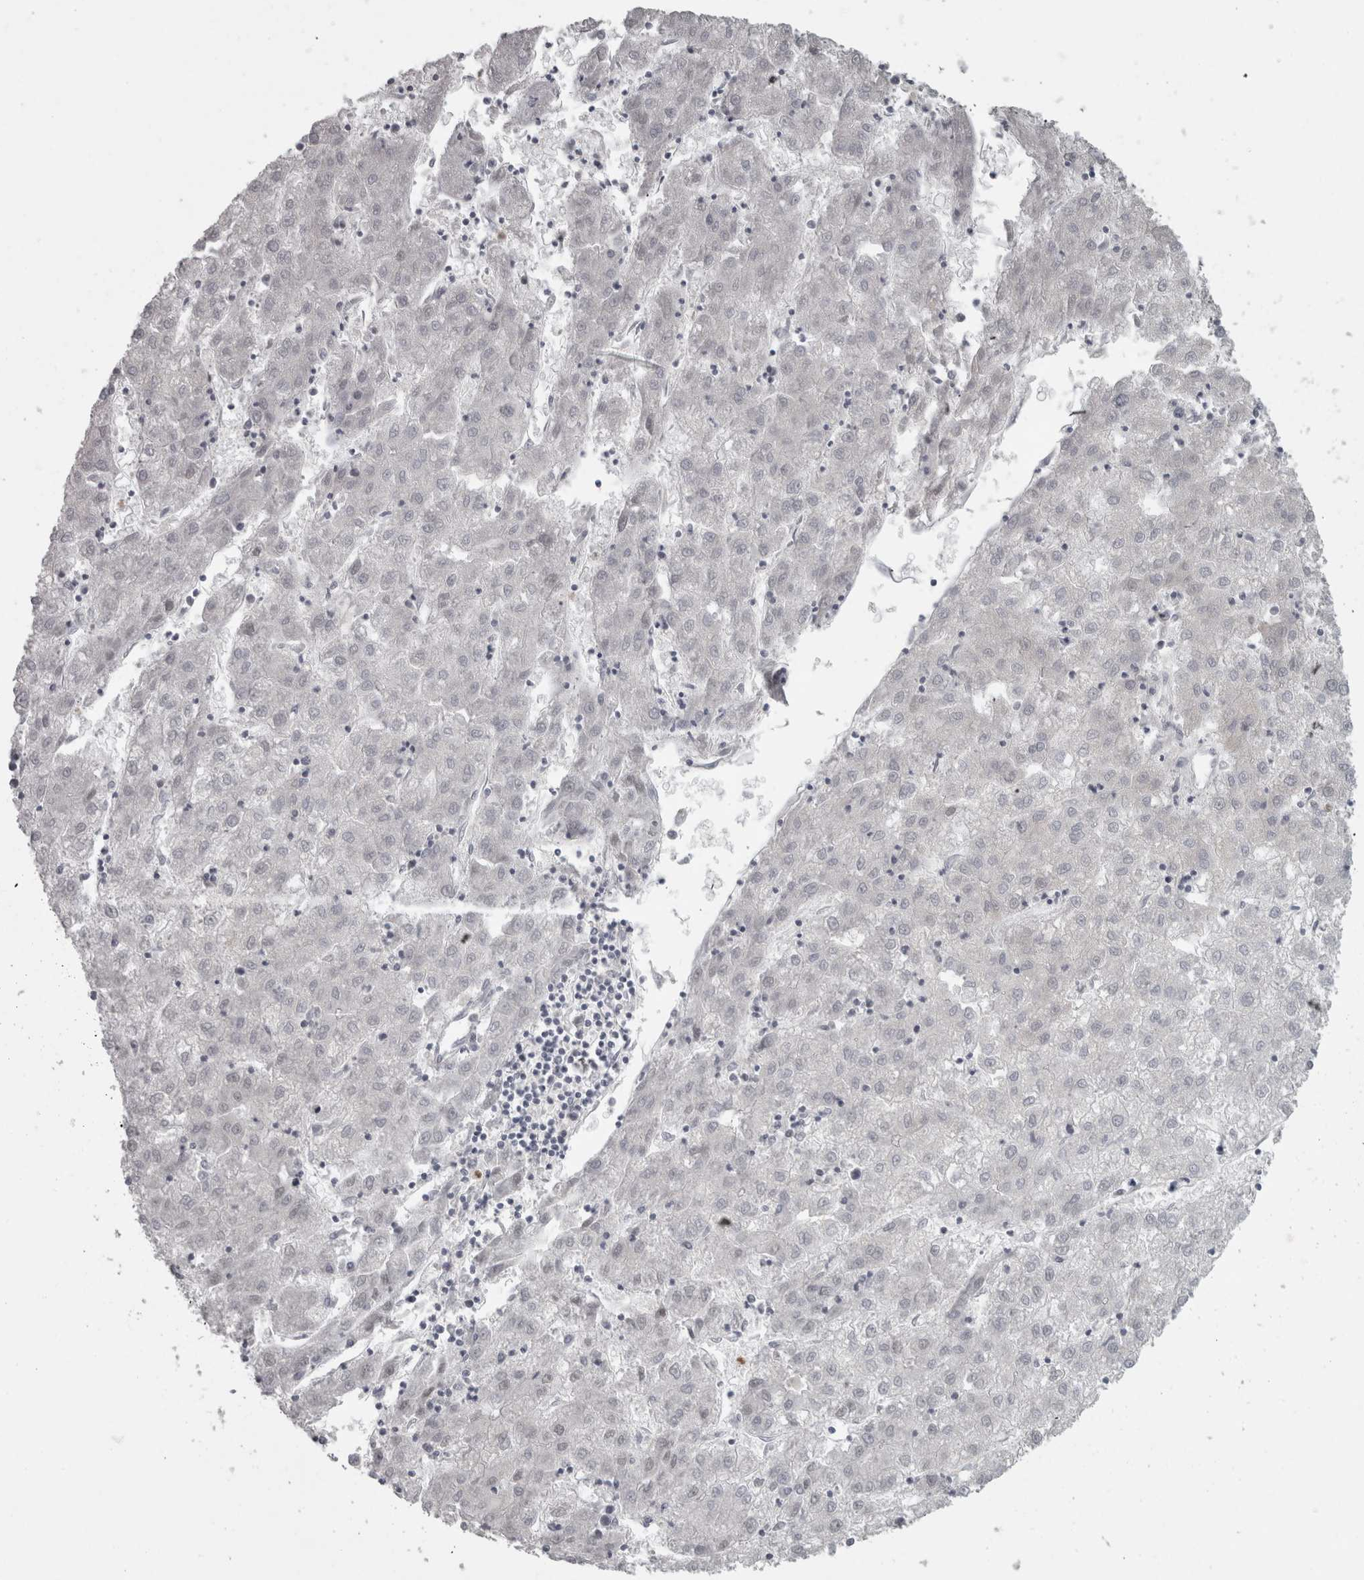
{"staining": {"intensity": "negative", "quantity": "none", "location": "none"}, "tissue": "liver cancer", "cell_type": "Tumor cells", "image_type": "cancer", "snomed": [{"axis": "morphology", "description": "Carcinoma, Hepatocellular, NOS"}, {"axis": "topography", "description": "Liver"}], "caption": "The IHC image has no significant staining in tumor cells of liver hepatocellular carcinoma tissue.", "gene": "MICU3", "patient": {"sex": "male", "age": 72}}